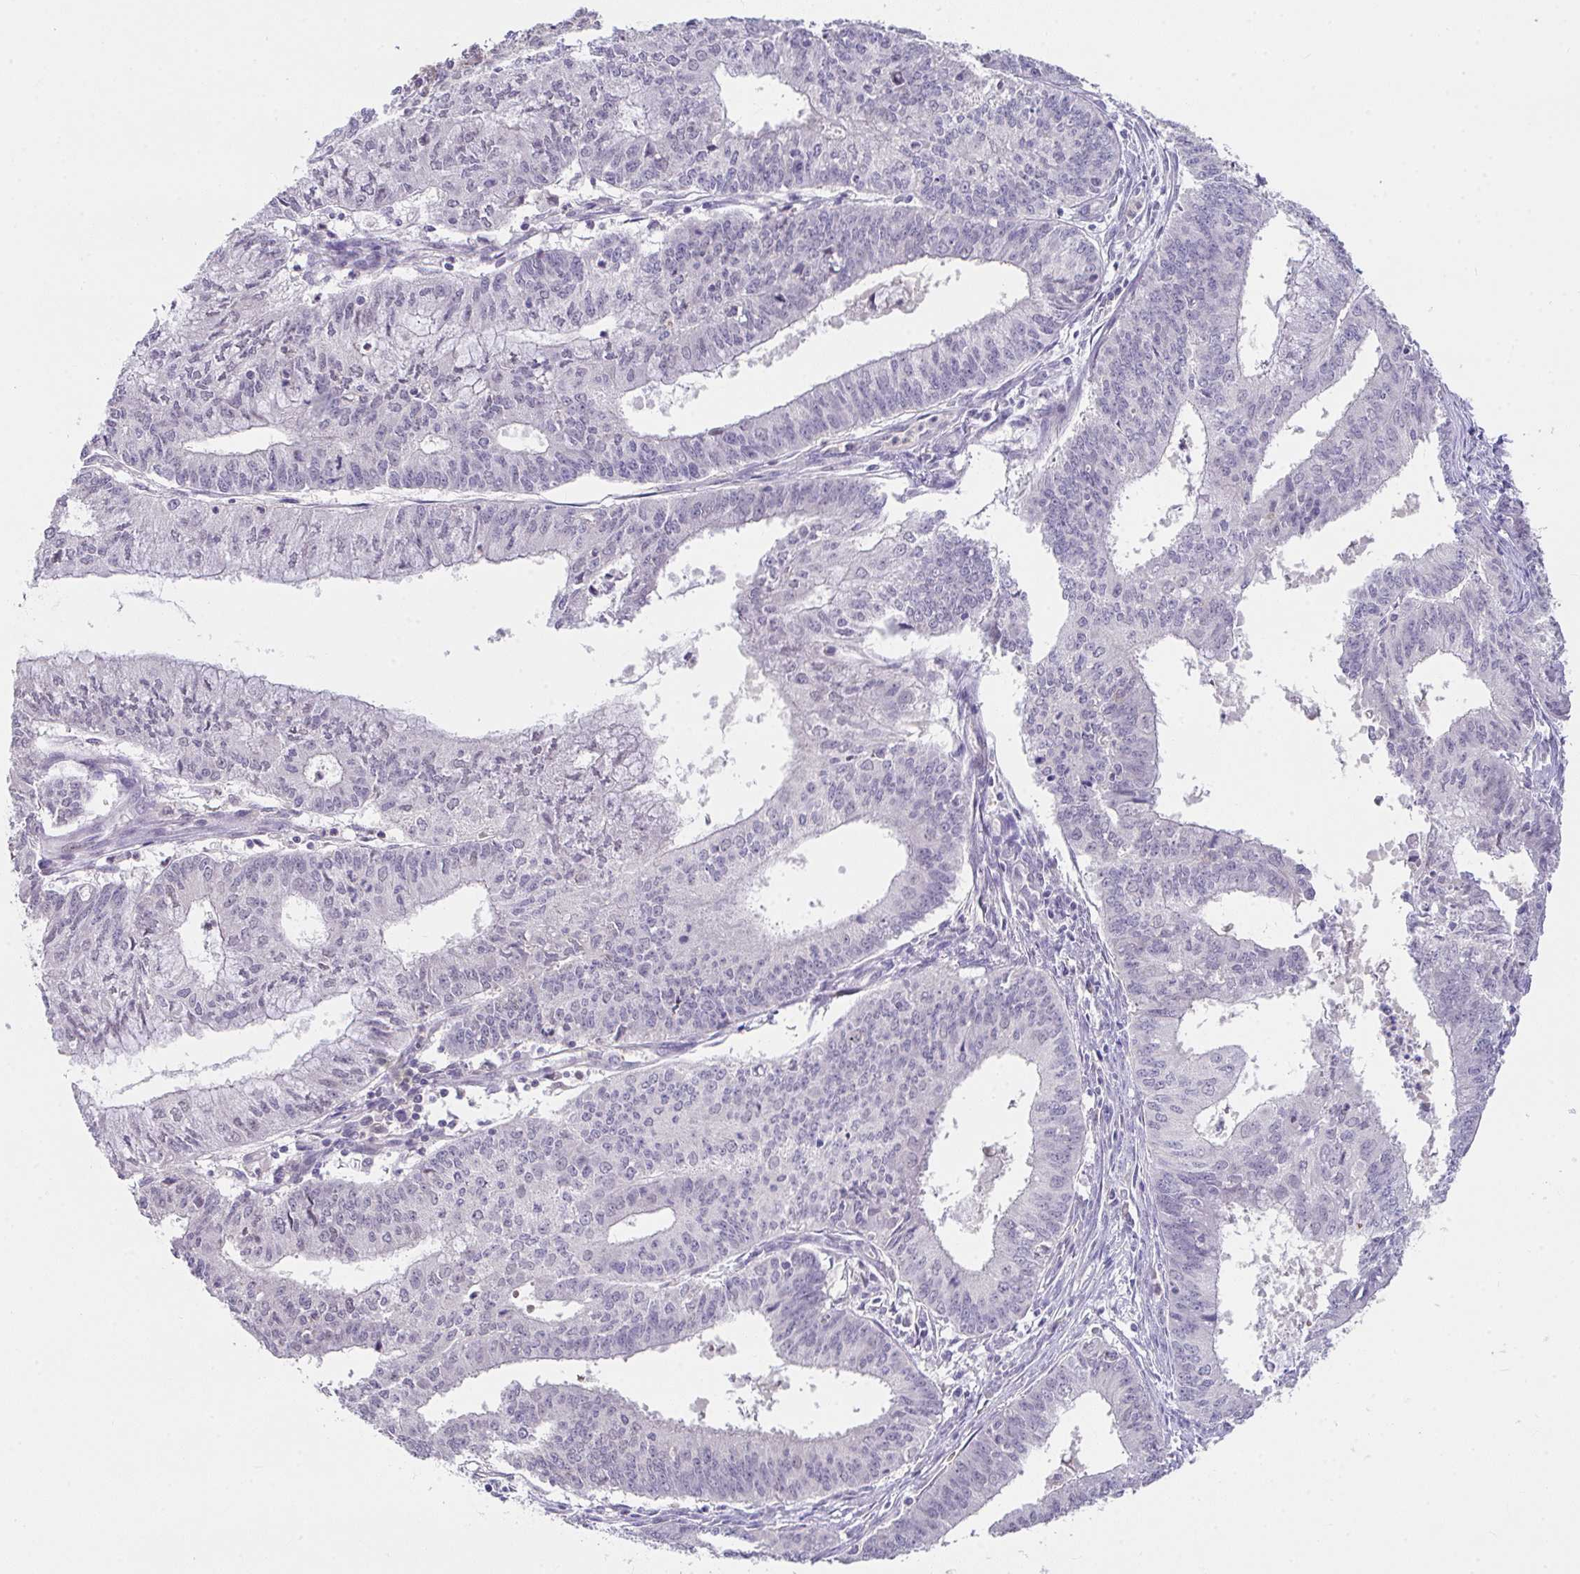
{"staining": {"intensity": "negative", "quantity": "none", "location": "none"}, "tissue": "endometrial cancer", "cell_type": "Tumor cells", "image_type": "cancer", "snomed": [{"axis": "morphology", "description": "Adenocarcinoma, NOS"}, {"axis": "topography", "description": "Endometrium"}], "caption": "Tumor cells are negative for brown protein staining in endometrial adenocarcinoma. (DAB immunohistochemistry (IHC) visualized using brightfield microscopy, high magnification).", "gene": "GLTPD2", "patient": {"sex": "female", "age": 61}}